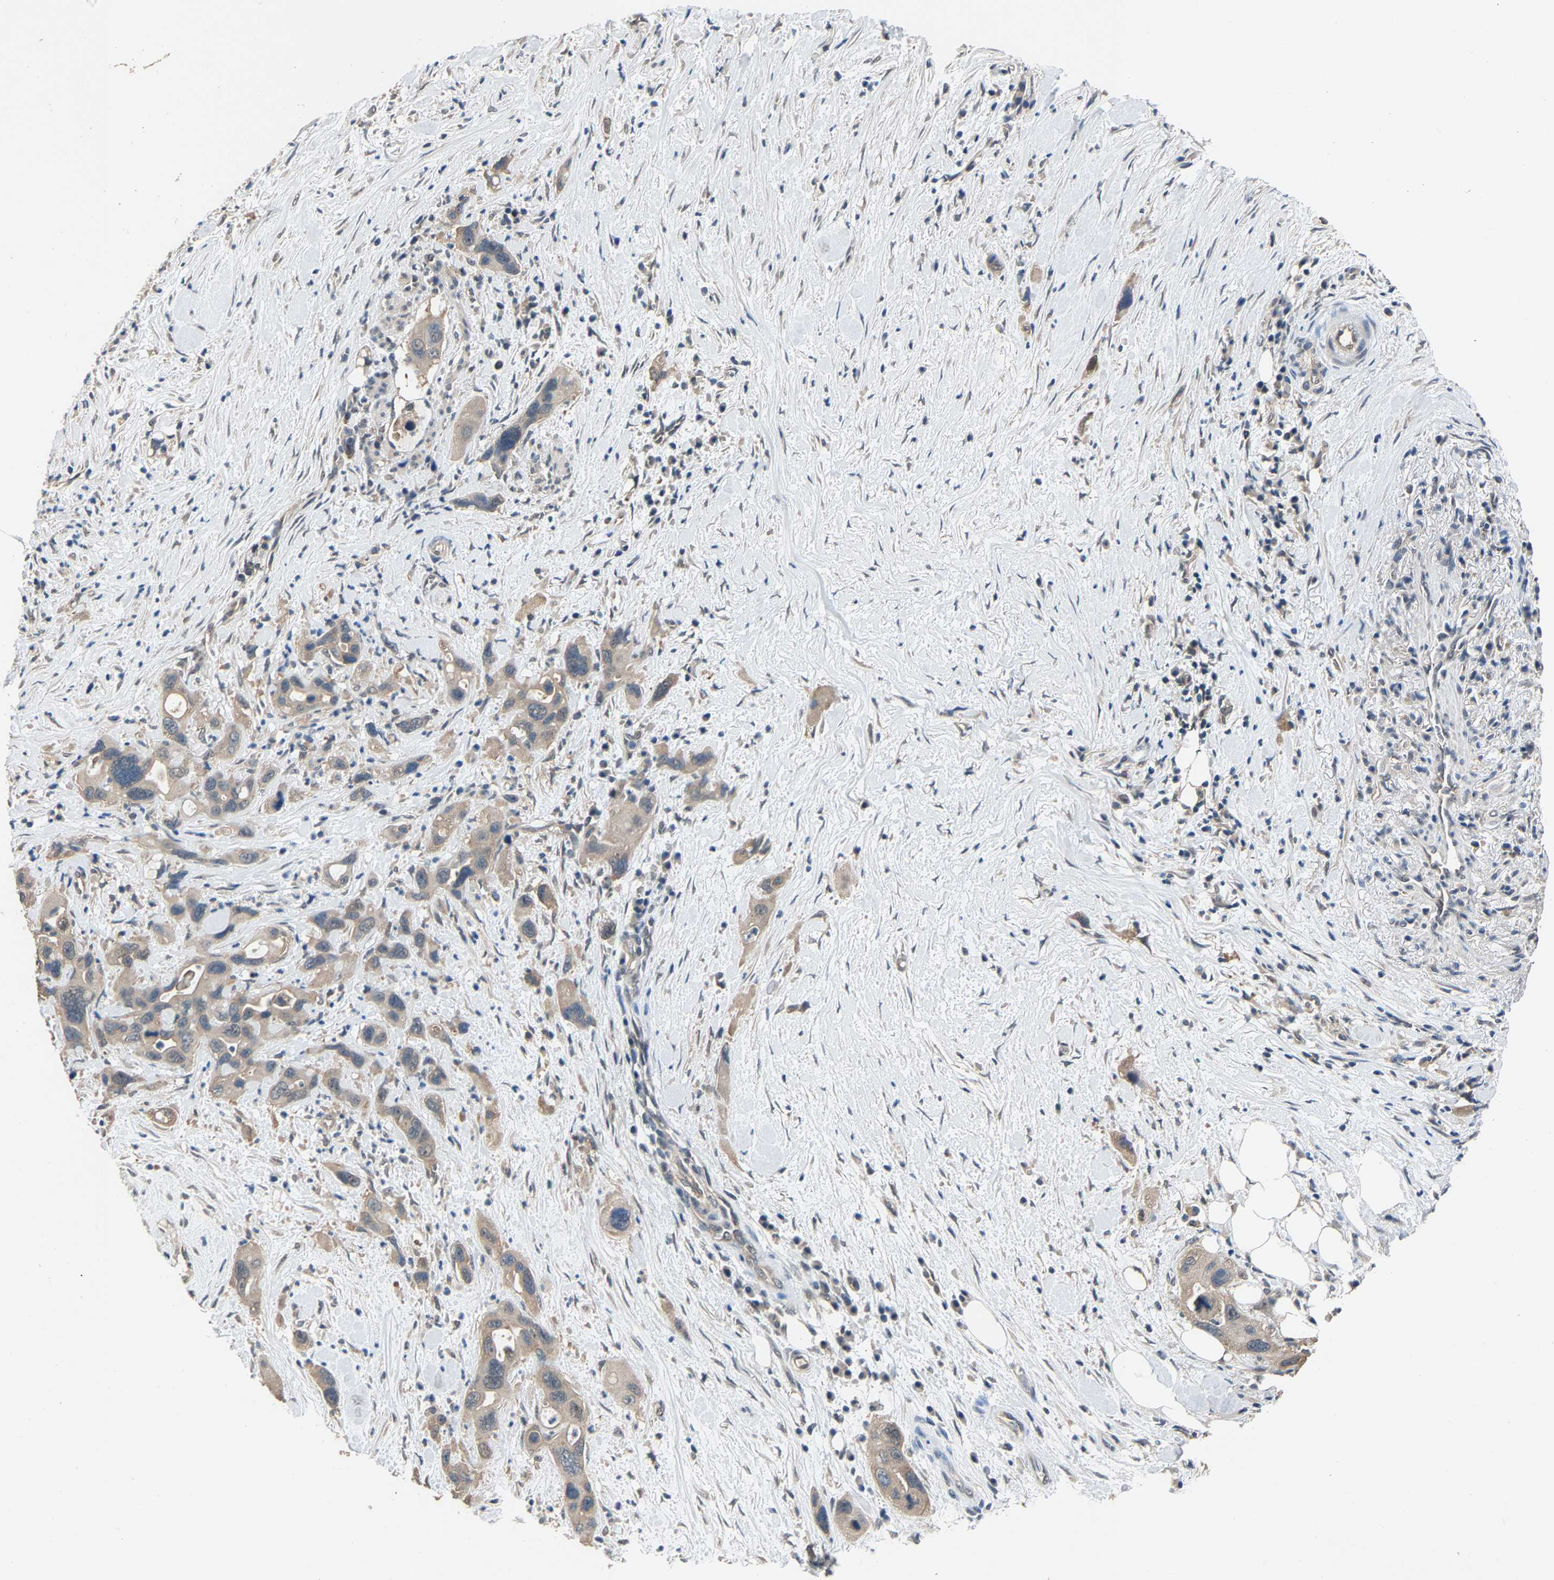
{"staining": {"intensity": "weak", "quantity": "<25%", "location": "cytoplasmic/membranous"}, "tissue": "pancreatic cancer", "cell_type": "Tumor cells", "image_type": "cancer", "snomed": [{"axis": "morphology", "description": "Adenocarcinoma, NOS"}, {"axis": "topography", "description": "Pancreas"}], "caption": "High power microscopy photomicrograph of an immunohistochemistry micrograph of pancreatic adenocarcinoma, revealing no significant staining in tumor cells.", "gene": "ABCC9", "patient": {"sex": "female", "age": 70}}